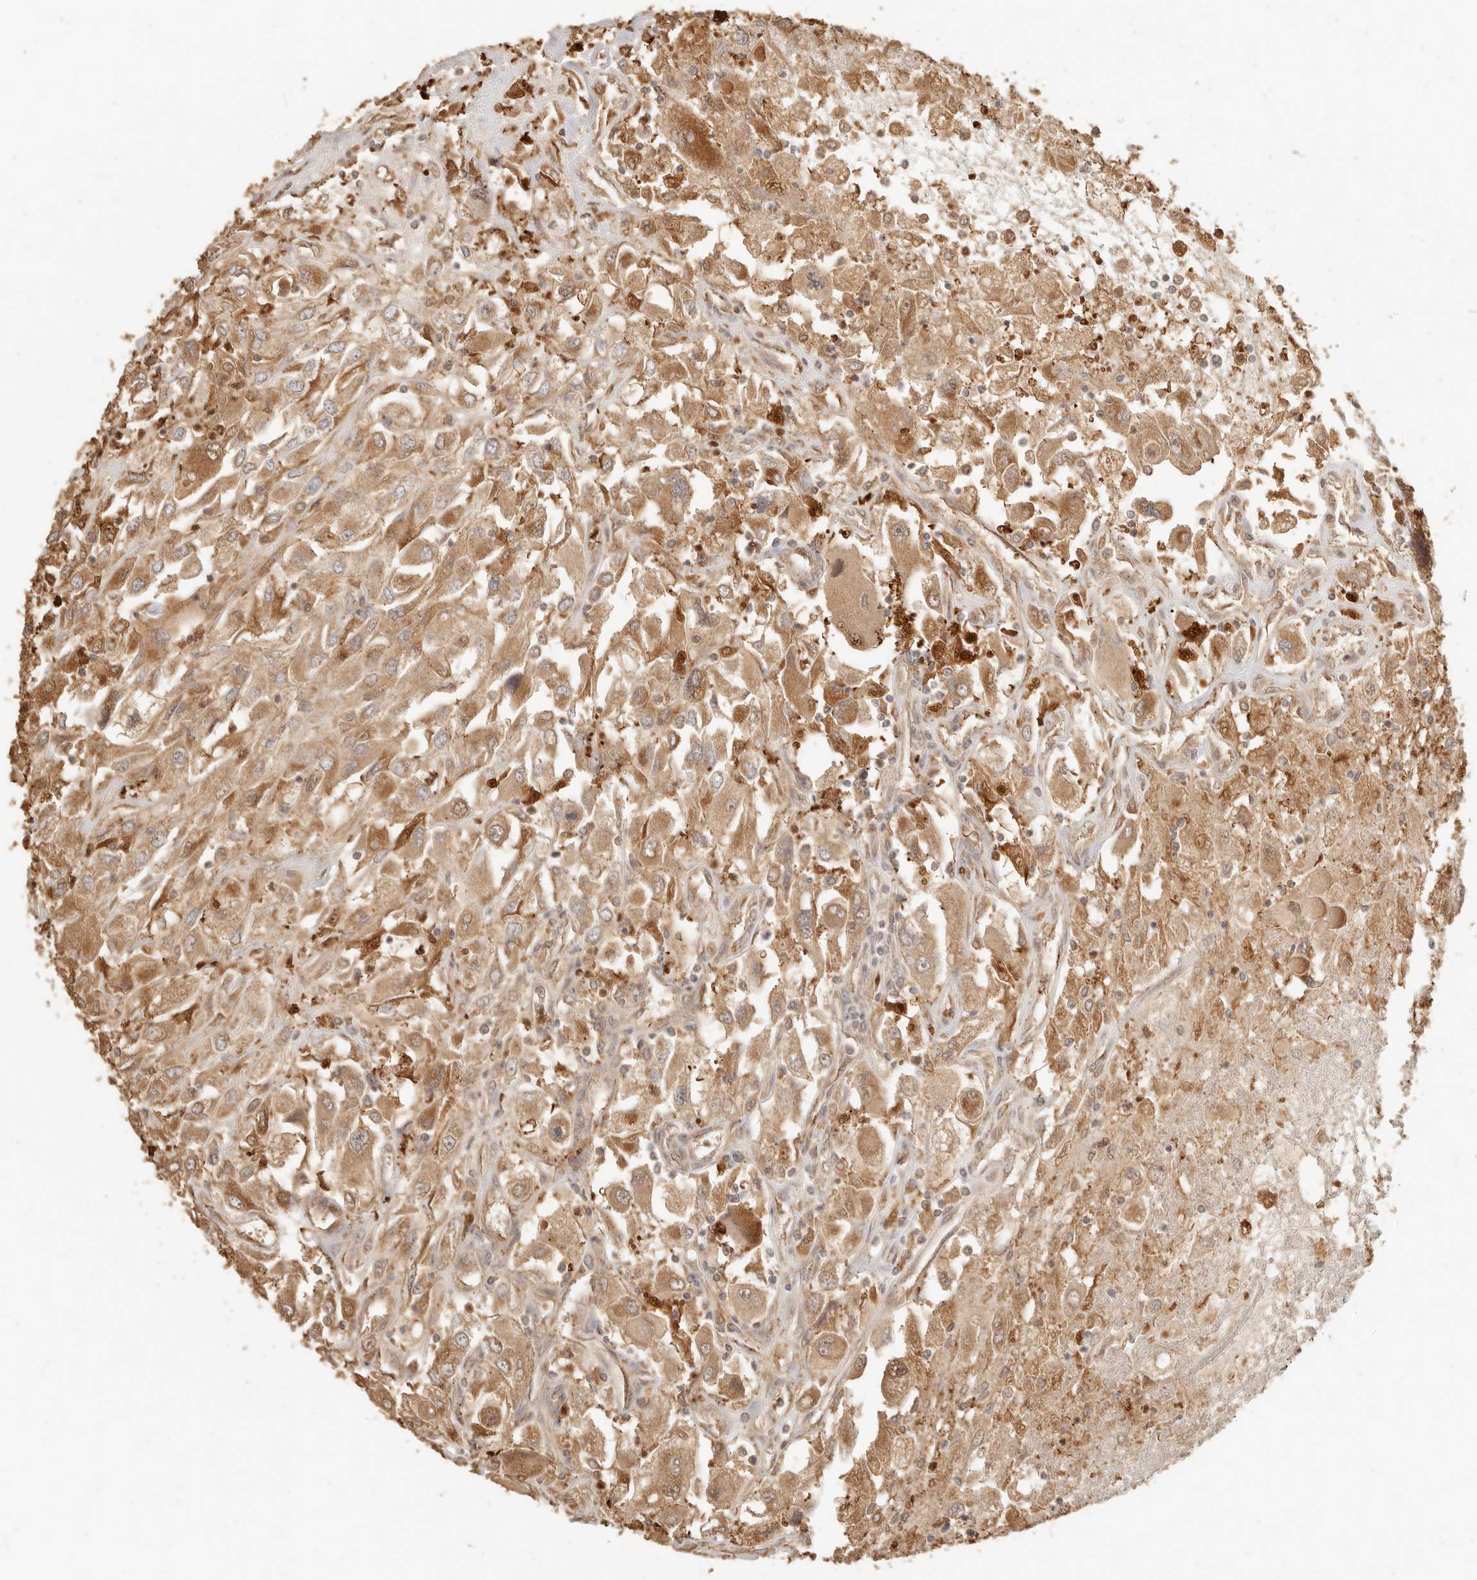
{"staining": {"intensity": "strong", "quantity": "<25%", "location": "cytoplasmic/membranous"}, "tissue": "renal cancer", "cell_type": "Tumor cells", "image_type": "cancer", "snomed": [{"axis": "morphology", "description": "Adenocarcinoma, NOS"}, {"axis": "topography", "description": "Kidney"}], "caption": "Renal adenocarcinoma stained with a protein marker reveals strong staining in tumor cells.", "gene": "INTS11", "patient": {"sex": "female", "age": 52}}